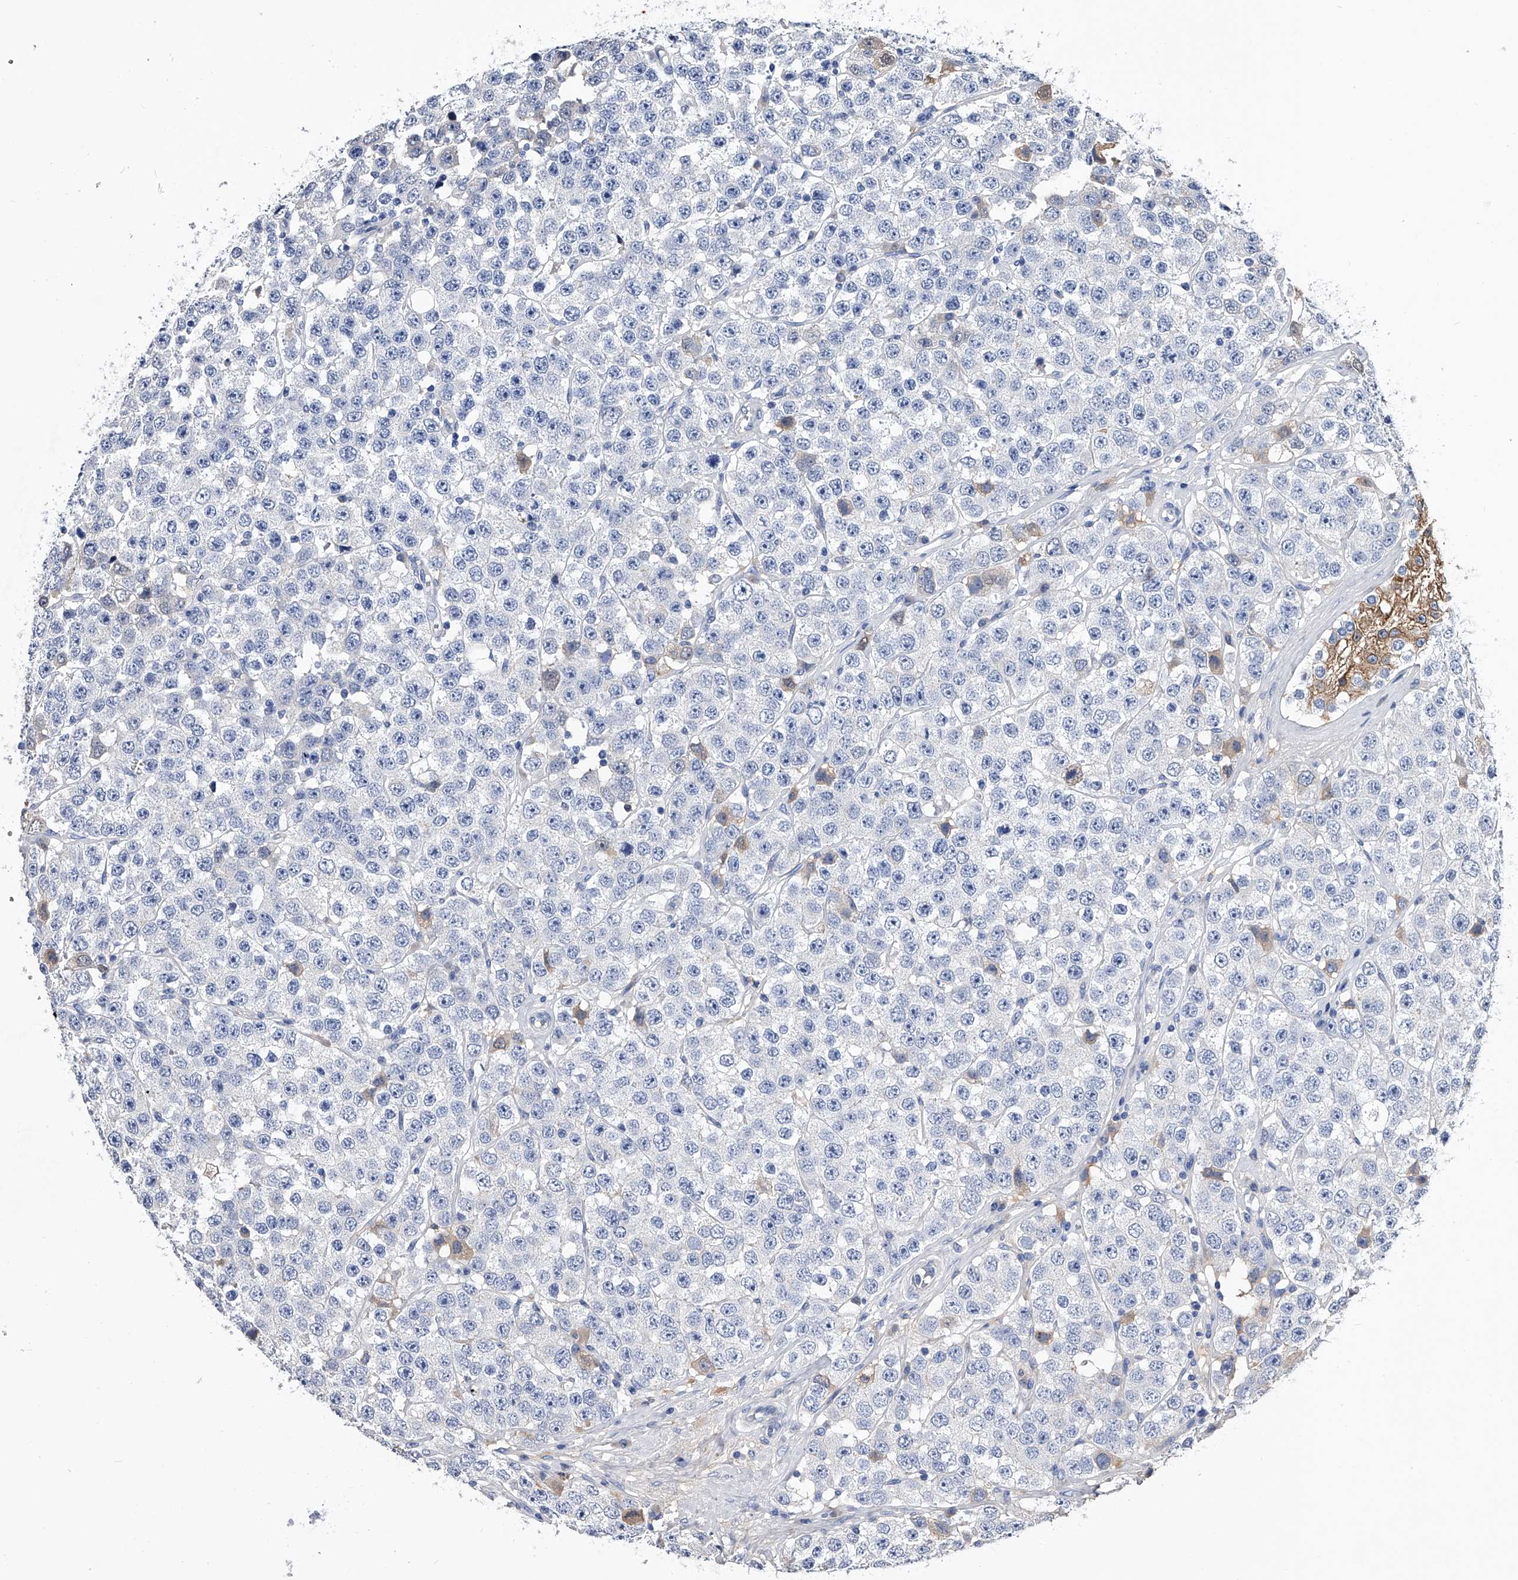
{"staining": {"intensity": "negative", "quantity": "none", "location": "none"}, "tissue": "testis cancer", "cell_type": "Tumor cells", "image_type": "cancer", "snomed": [{"axis": "morphology", "description": "Seminoma, NOS"}, {"axis": "topography", "description": "Testis"}], "caption": "Immunohistochemistry (IHC) histopathology image of neoplastic tissue: testis seminoma stained with DAB demonstrates no significant protein staining in tumor cells. (Stains: DAB immunohistochemistry (IHC) with hematoxylin counter stain, Microscopy: brightfield microscopy at high magnification).", "gene": "EFCAB7", "patient": {"sex": "male", "age": 28}}